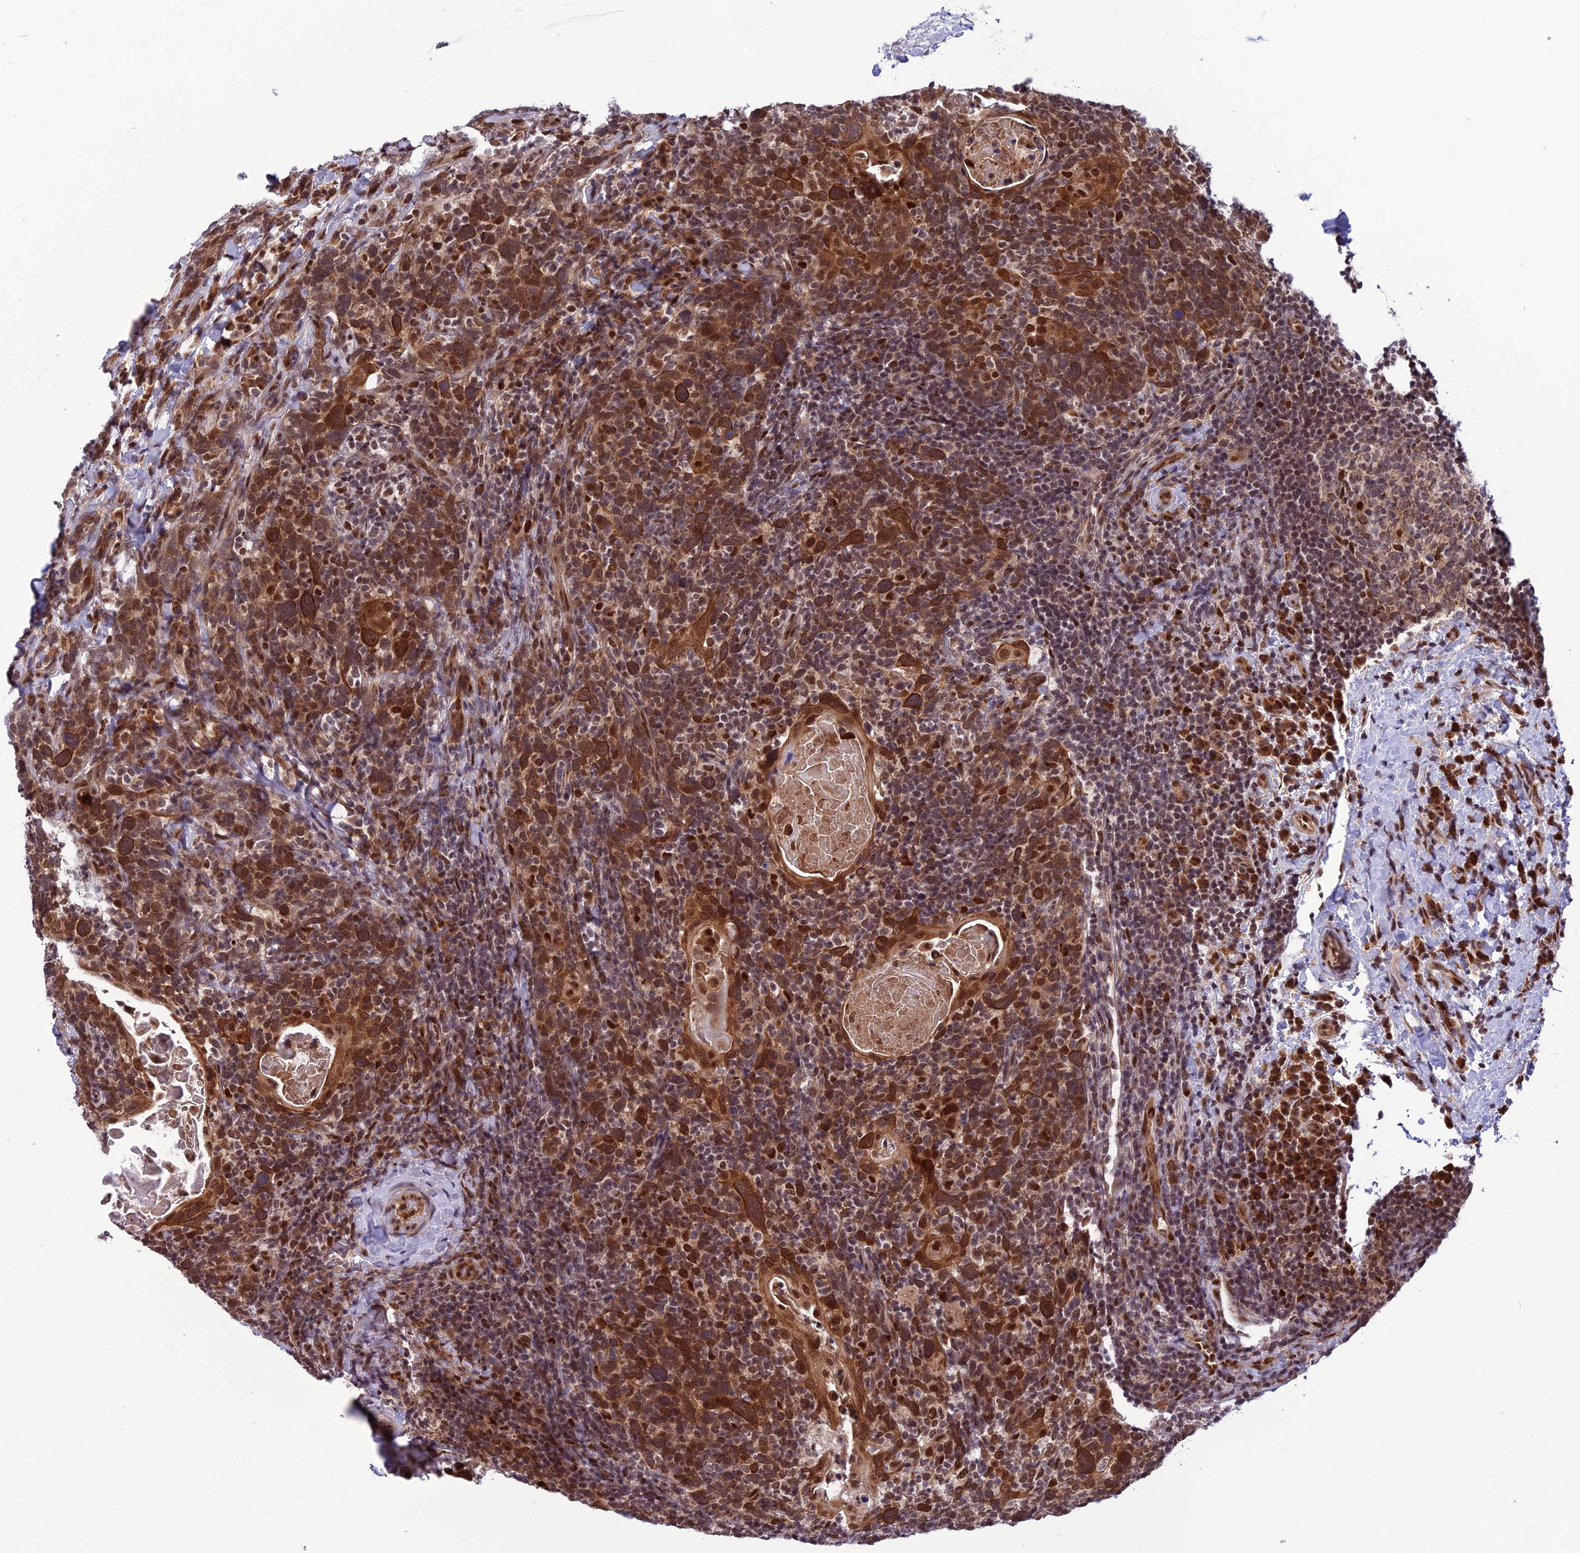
{"staining": {"intensity": "strong", "quantity": ">75%", "location": "cytoplasmic/membranous,nuclear"}, "tissue": "head and neck cancer", "cell_type": "Tumor cells", "image_type": "cancer", "snomed": [{"axis": "morphology", "description": "Squamous cell carcinoma, NOS"}, {"axis": "morphology", "description": "Squamous cell carcinoma, metastatic, NOS"}, {"axis": "topography", "description": "Lymph node"}, {"axis": "topography", "description": "Head-Neck"}], "caption": "Tumor cells show high levels of strong cytoplasmic/membranous and nuclear staining in about >75% of cells in metastatic squamous cell carcinoma (head and neck).", "gene": "RTRAF", "patient": {"sex": "male", "age": 62}}